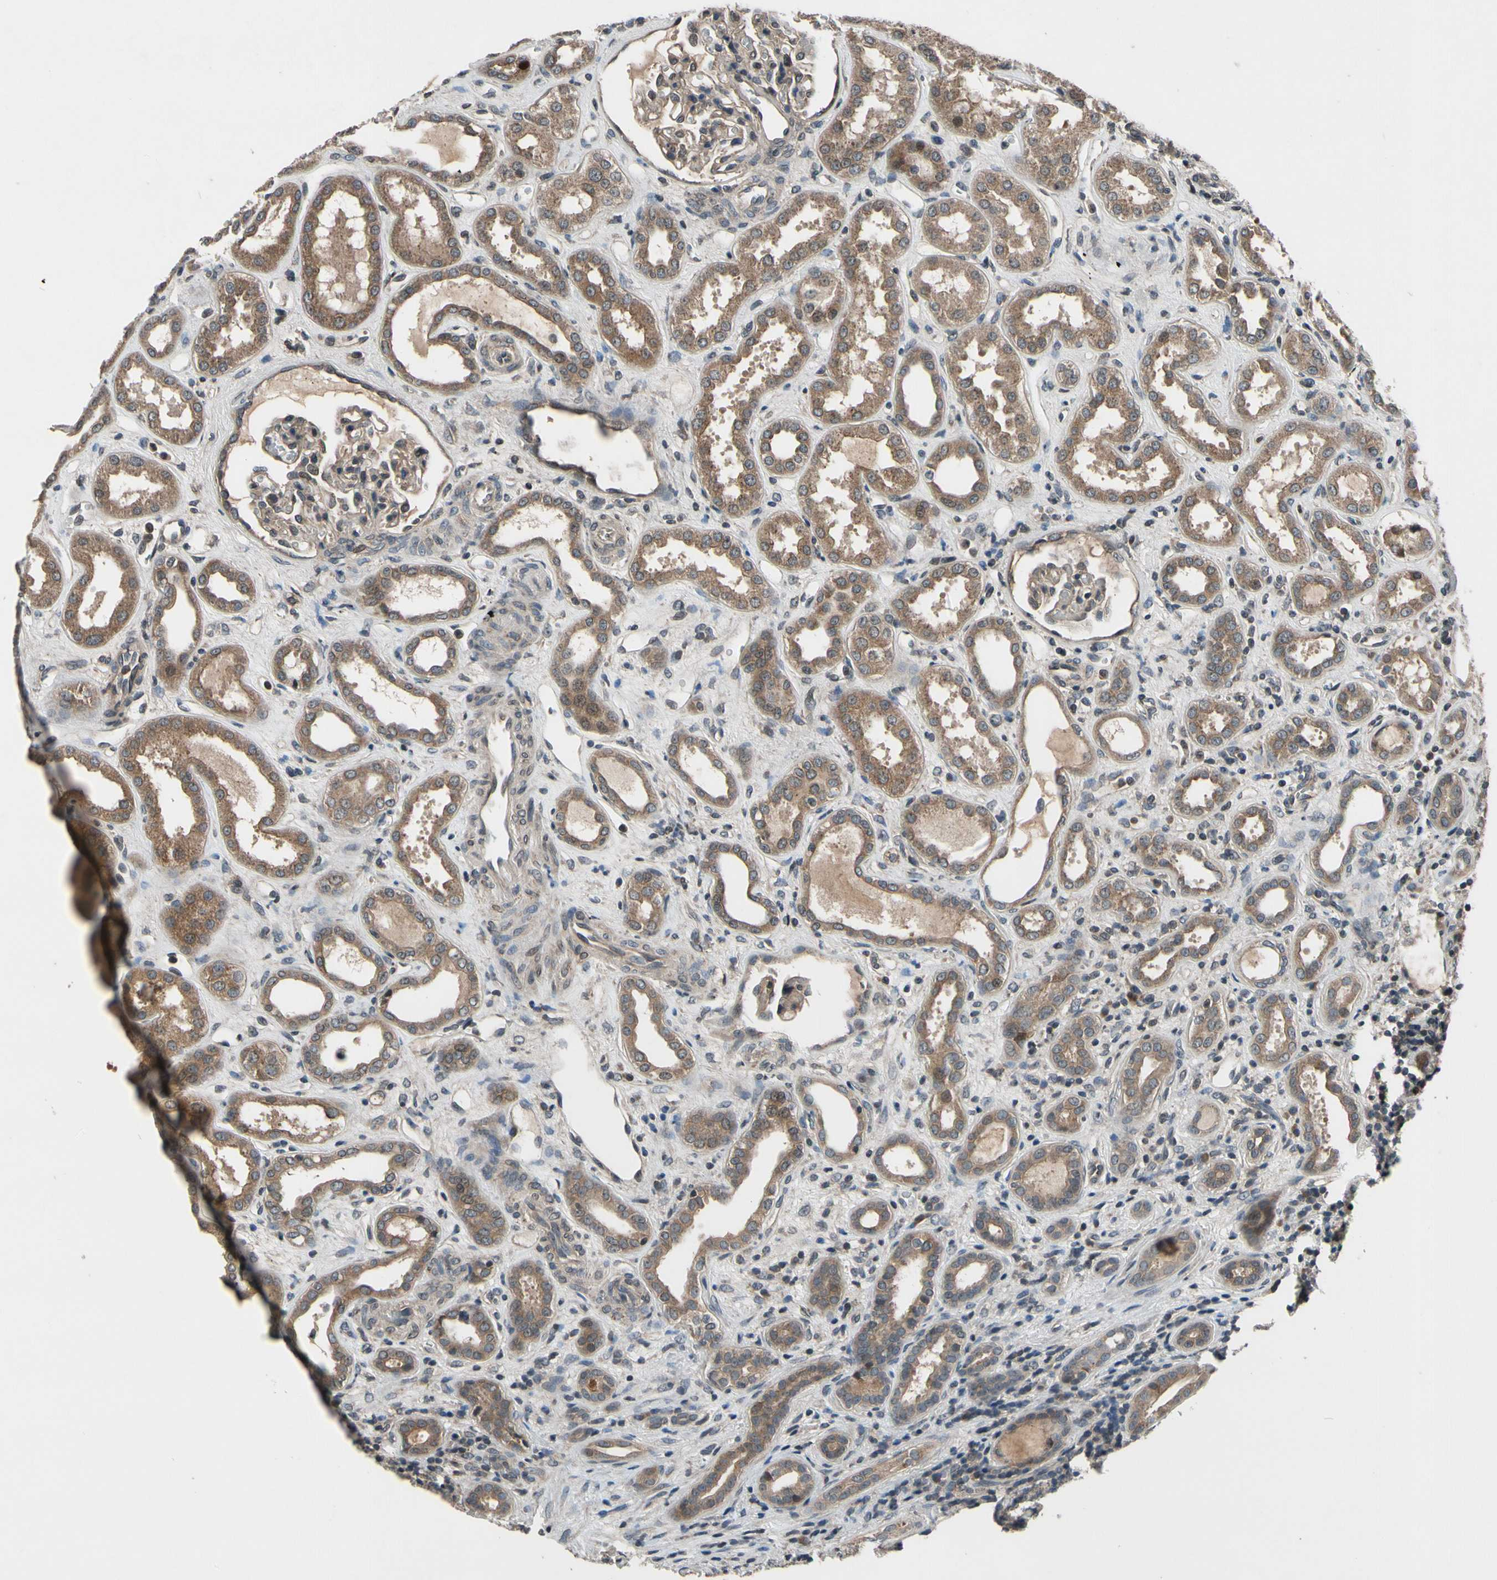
{"staining": {"intensity": "weak", "quantity": ">75%", "location": "cytoplasmic/membranous"}, "tissue": "kidney", "cell_type": "Cells in glomeruli", "image_type": "normal", "snomed": [{"axis": "morphology", "description": "Normal tissue, NOS"}, {"axis": "topography", "description": "Kidney"}], "caption": "Immunohistochemistry (DAB) staining of normal human kidney displays weak cytoplasmic/membranous protein expression in about >75% of cells in glomeruli. Immunohistochemistry (ihc) stains the protein in brown and the nuclei are stained blue.", "gene": "MBTPS2", "patient": {"sex": "male", "age": 59}}